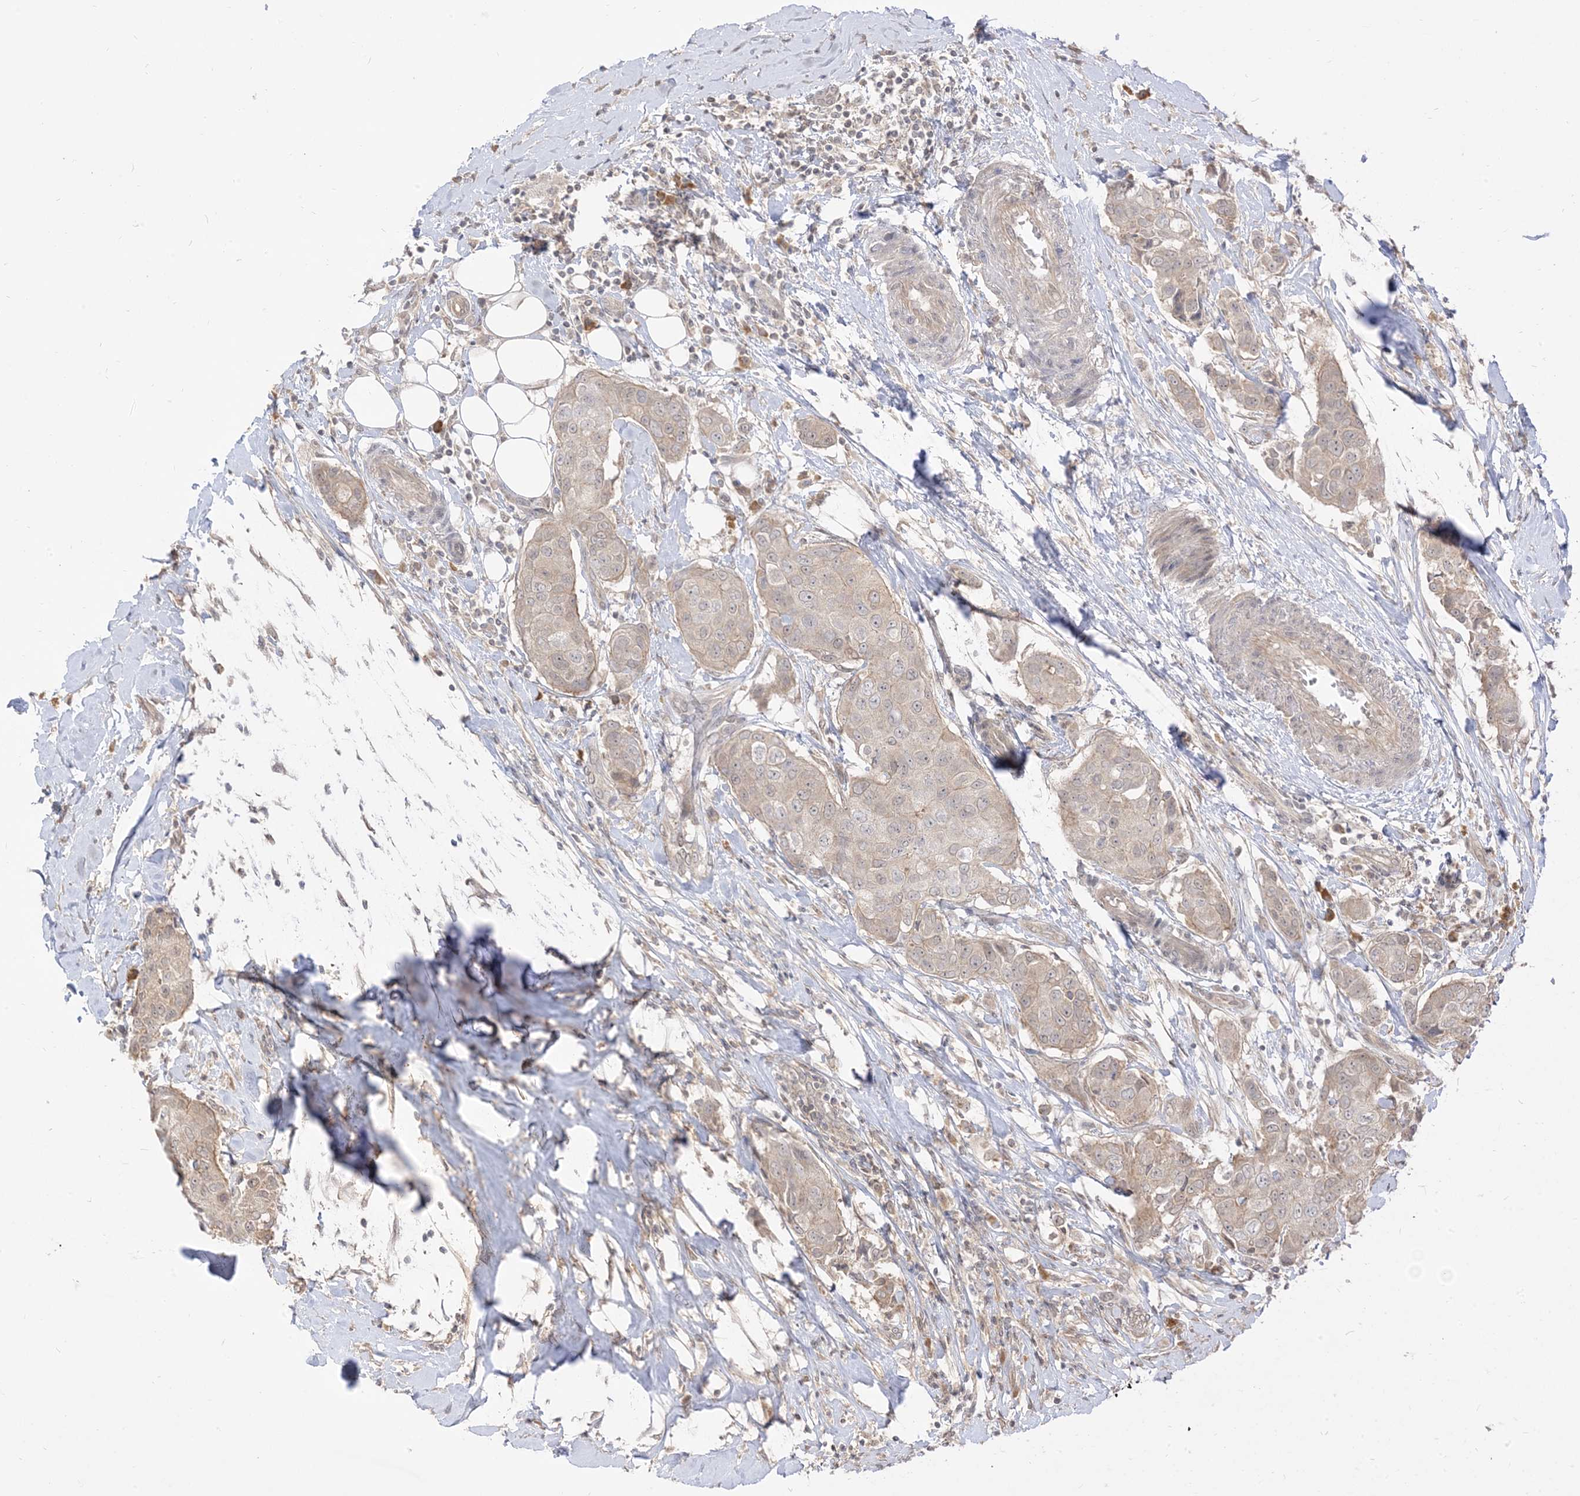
{"staining": {"intensity": "weak", "quantity": "<25%", "location": "cytoplasmic/membranous"}, "tissue": "breast cancer", "cell_type": "Tumor cells", "image_type": "cancer", "snomed": [{"axis": "morphology", "description": "Duct carcinoma"}, {"axis": "topography", "description": "Breast"}], "caption": "This is an immunohistochemistry (IHC) image of infiltrating ductal carcinoma (breast). There is no positivity in tumor cells.", "gene": "TBCC", "patient": {"sex": "female", "age": 80}}